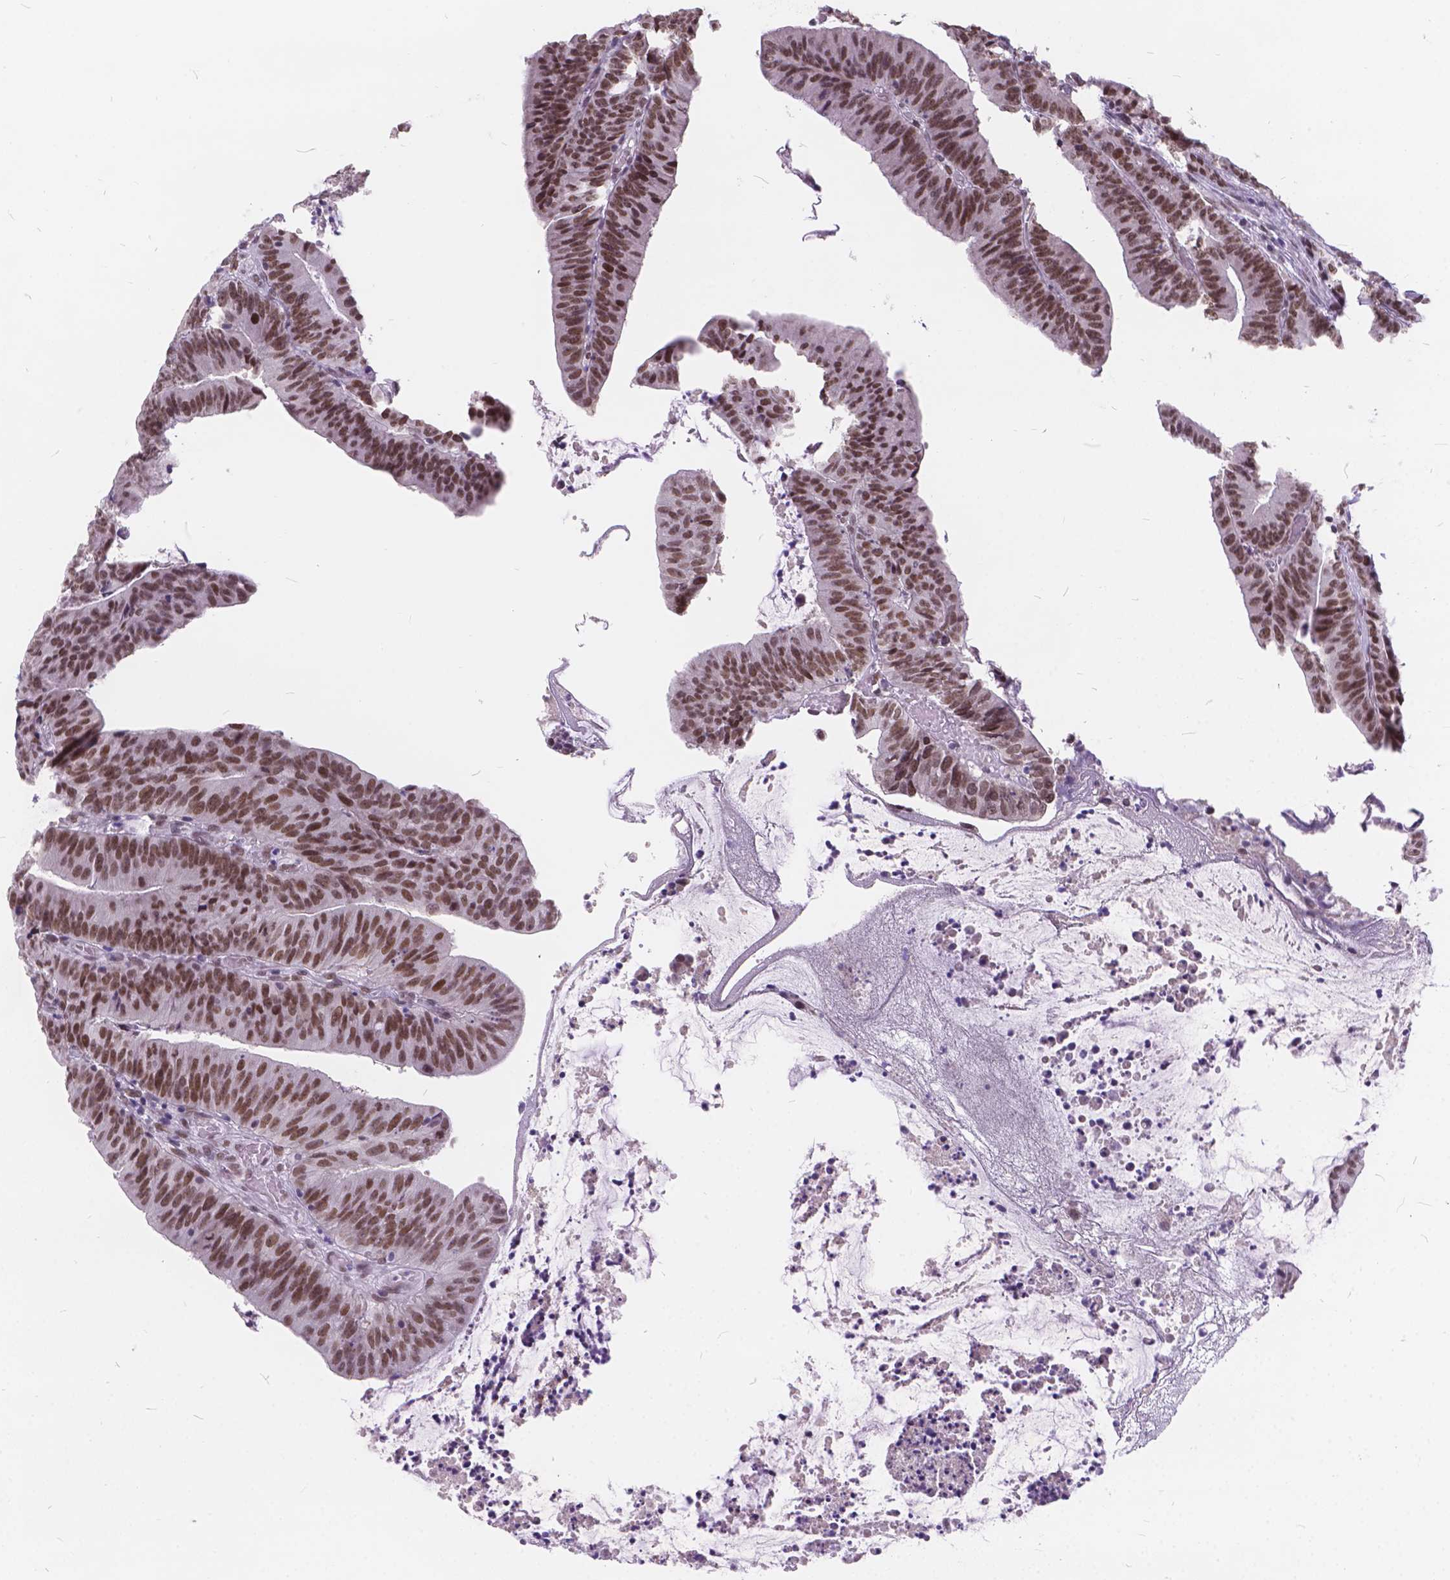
{"staining": {"intensity": "moderate", "quantity": ">75%", "location": "nuclear"}, "tissue": "colorectal cancer", "cell_type": "Tumor cells", "image_type": "cancer", "snomed": [{"axis": "morphology", "description": "Adenocarcinoma, NOS"}, {"axis": "topography", "description": "Colon"}], "caption": "Protein analysis of colorectal cancer tissue shows moderate nuclear staining in approximately >75% of tumor cells. Using DAB (brown) and hematoxylin (blue) stains, captured at high magnification using brightfield microscopy.", "gene": "FAM53A", "patient": {"sex": "female", "age": 78}}